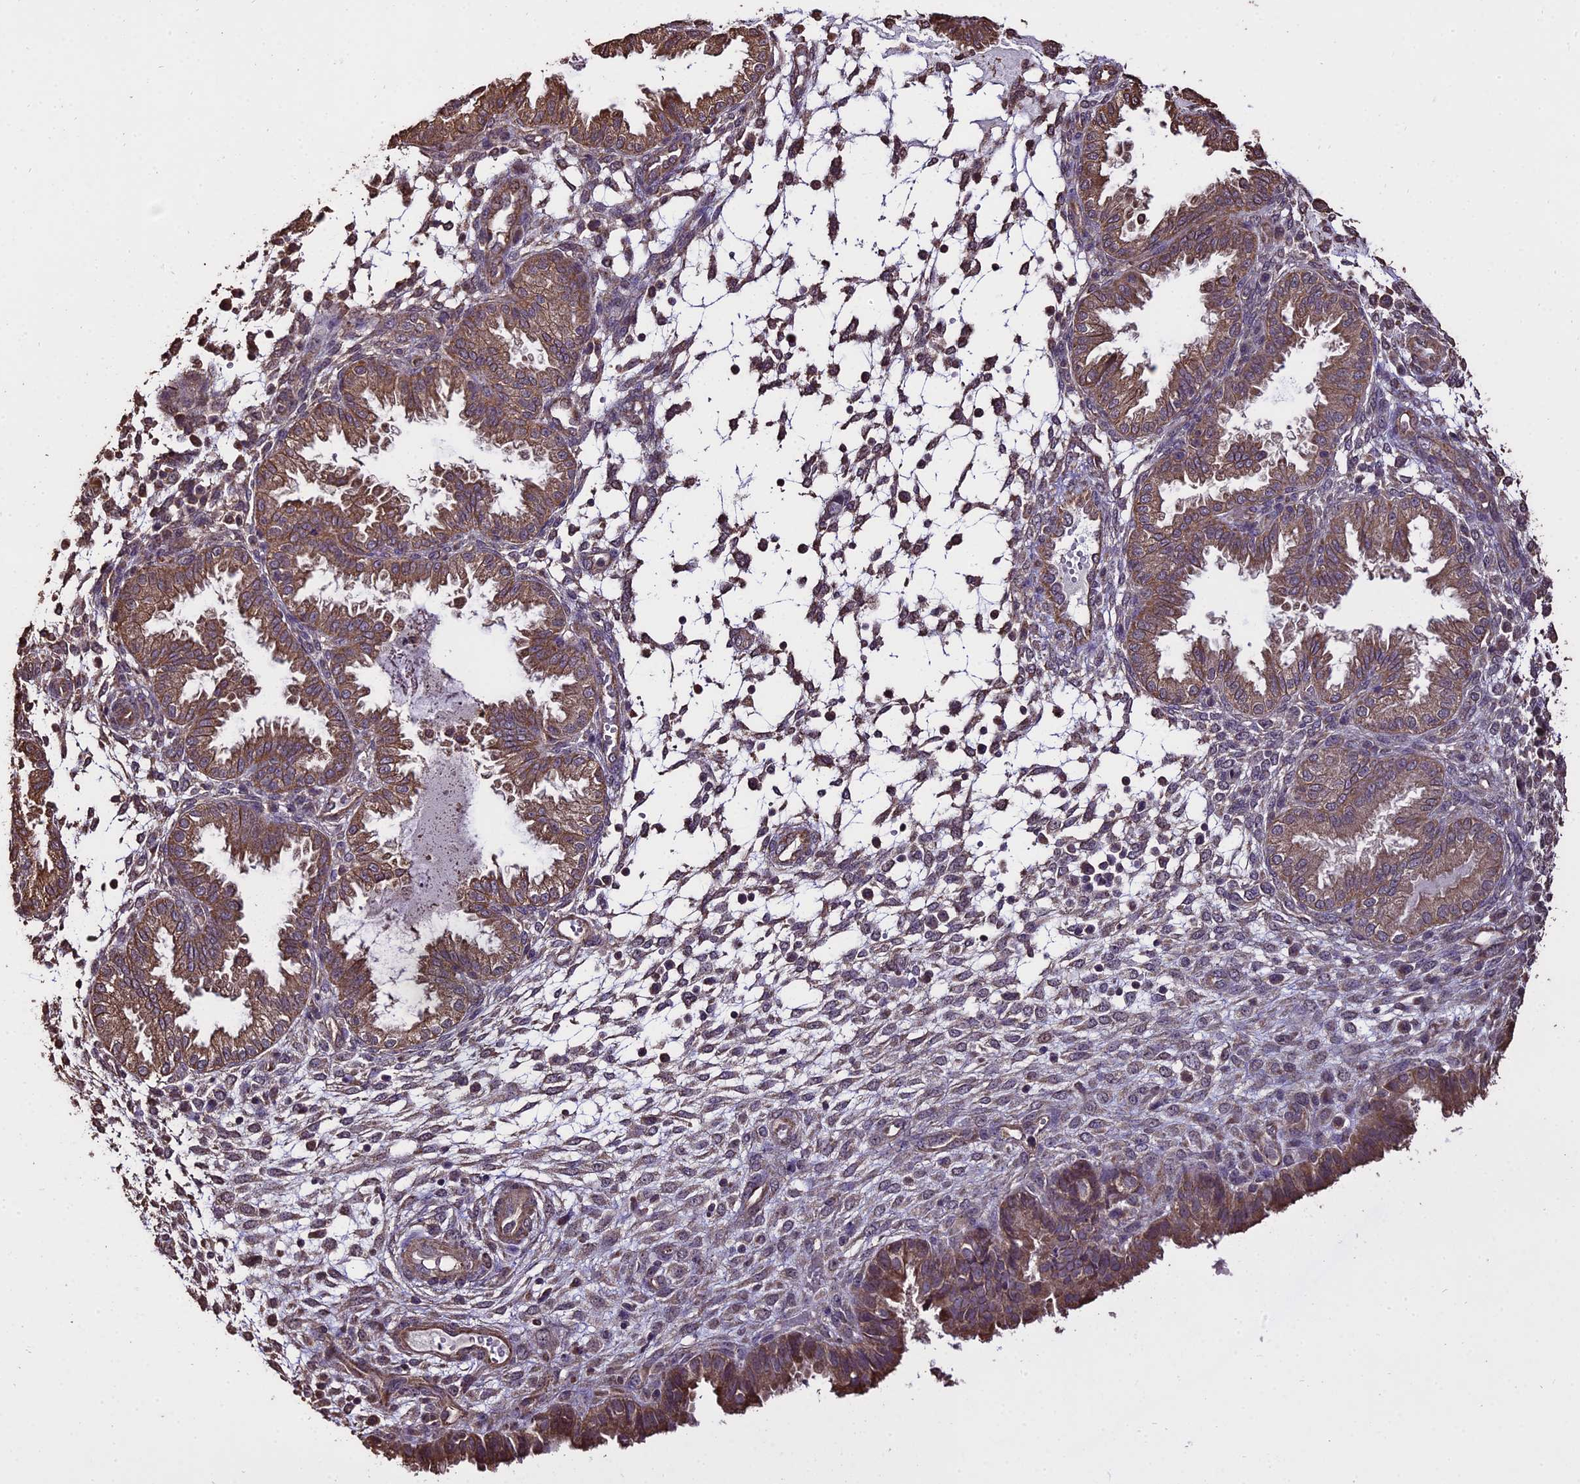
{"staining": {"intensity": "weak", "quantity": "<25%", "location": "cytoplasmic/membranous"}, "tissue": "endometrium", "cell_type": "Cells in endometrial stroma", "image_type": "normal", "snomed": [{"axis": "morphology", "description": "Normal tissue, NOS"}, {"axis": "topography", "description": "Endometrium"}], "caption": "IHC photomicrograph of benign human endometrium stained for a protein (brown), which displays no staining in cells in endometrial stroma. (DAB immunohistochemistry visualized using brightfield microscopy, high magnification).", "gene": "PGPEP1L", "patient": {"sex": "female", "age": 33}}